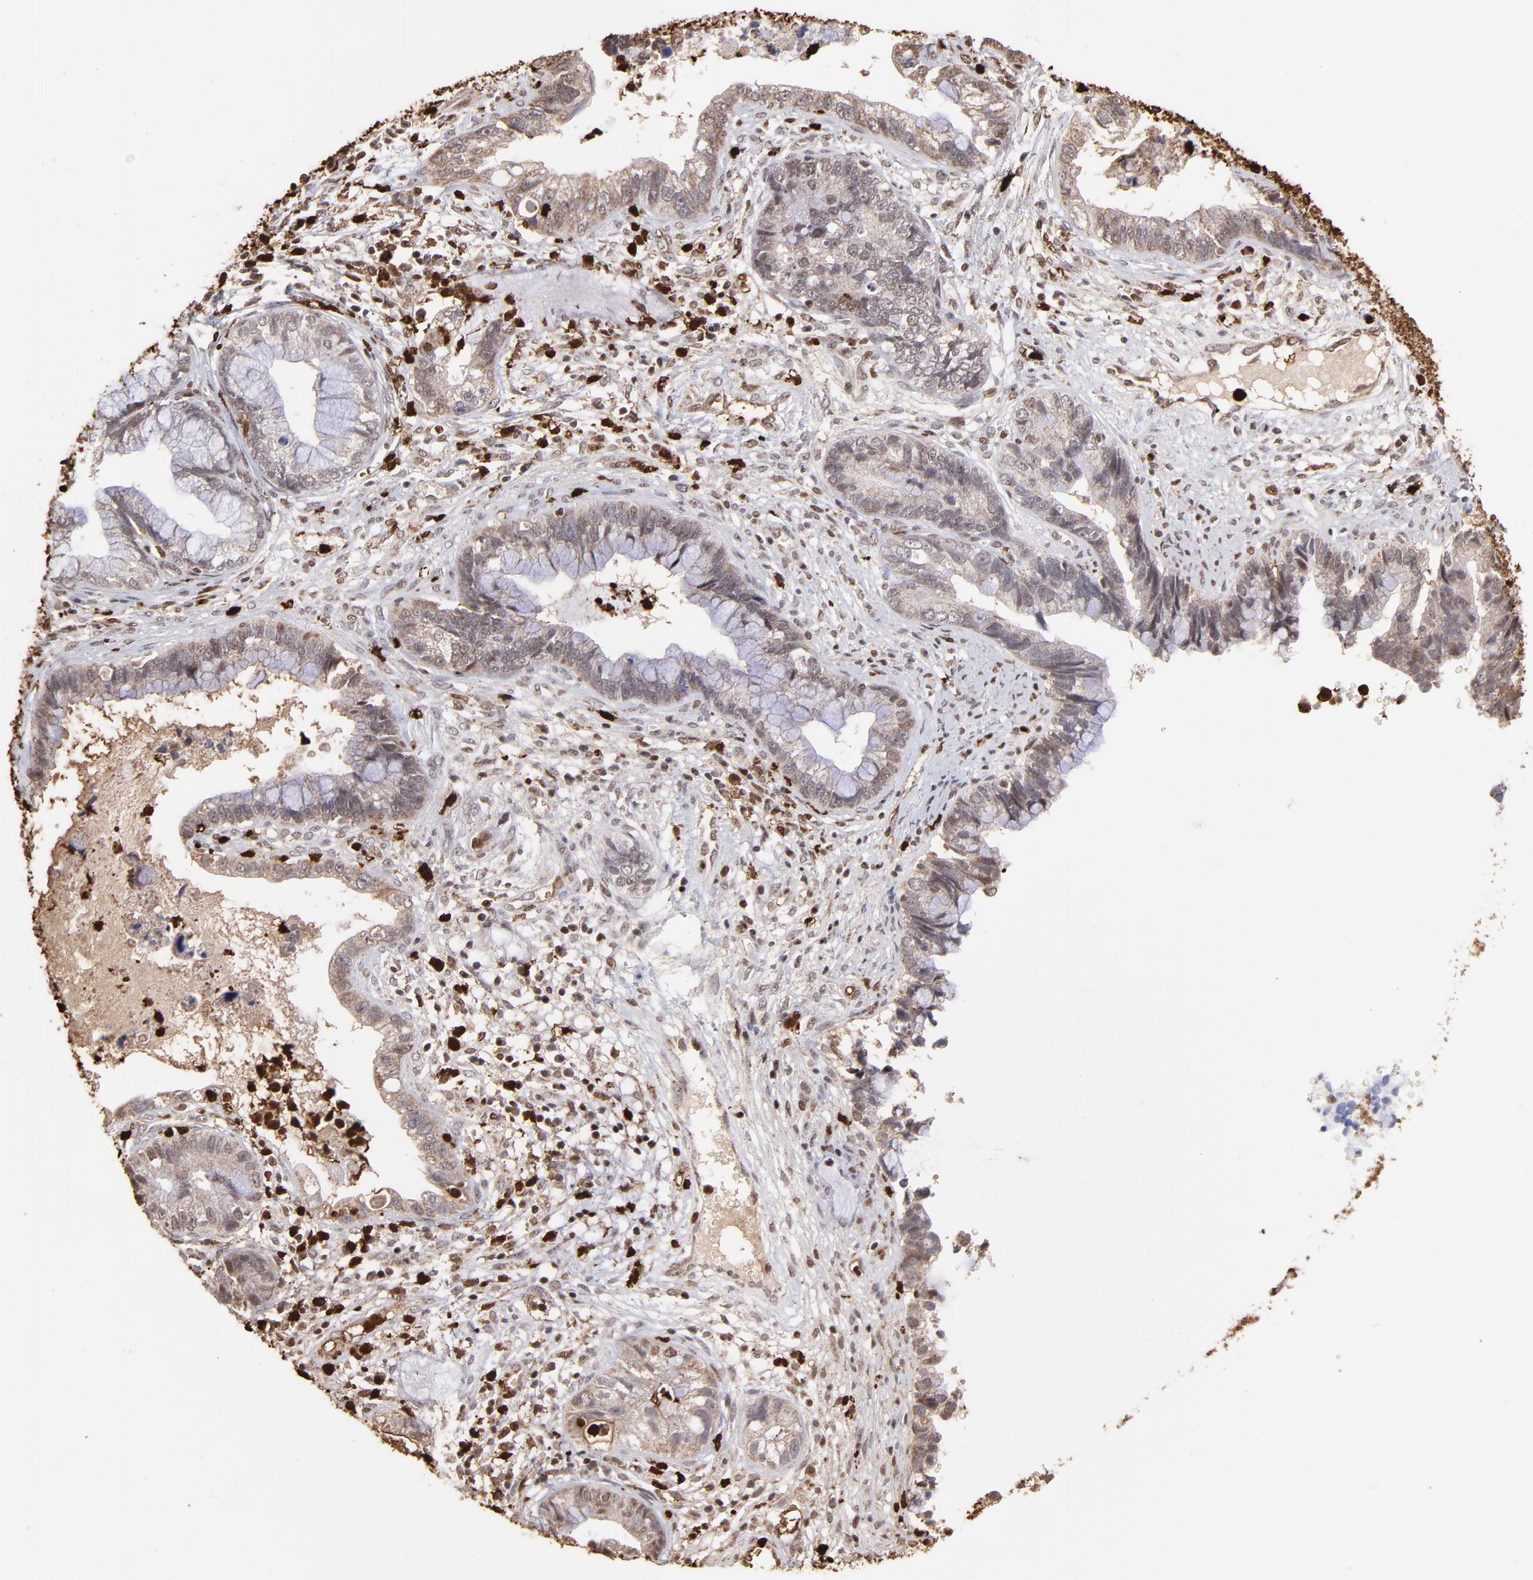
{"staining": {"intensity": "moderate", "quantity": ">75%", "location": "cytoplasmic/membranous"}, "tissue": "cervical cancer", "cell_type": "Tumor cells", "image_type": "cancer", "snomed": [{"axis": "morphology", "description": "Adenocarcinoma, NOS"}, {"axis": "topography", "description": "Cervix"}], "caption": "Tumor cells demonstrate medium levels of moderate cytoplasmic/membranous expression in approximately >75% of cells in cervical cancer (adenocarcinoma).", "gene": "ZFX", "patient": {"sex": "female", "age": 44}}